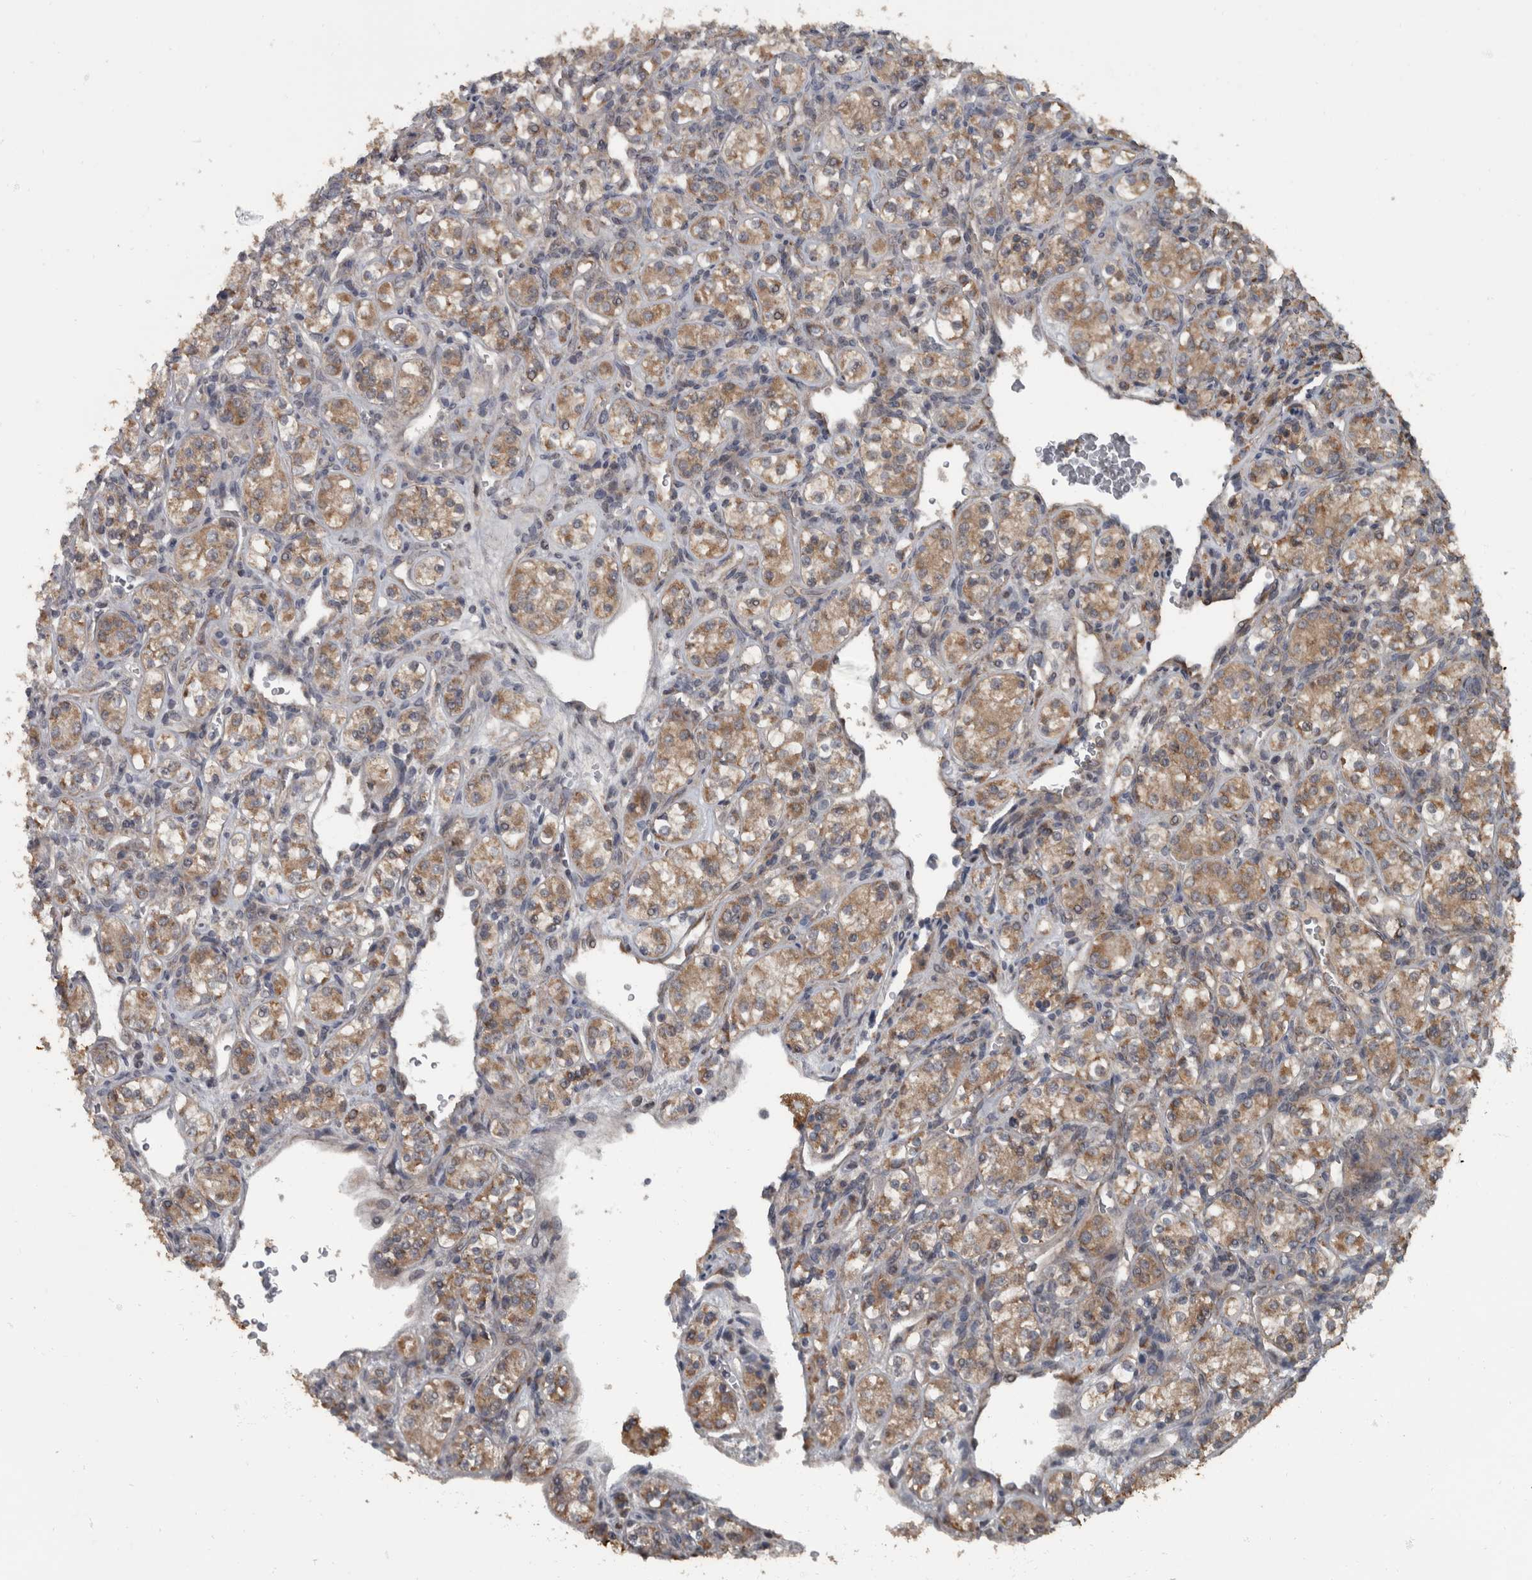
{"staining": {"intensity": "moderate", "quantity": ">75%", "location": "cytoplasmic/membranous"}, "tissue": "renal cancer", "cell_type": "Tumor cells", "image_type": "cancer", "snomed": [{"axis": "morphology", "description": "Adenocarcinoma, NOS"}, {"axis": "topography", "description": "Kidney"}], "caption": "Moderate cytoplasmic/membranous staining for a protein is identified in approximately >75% of tumor cells of renal cancer using IHC.", "gene": "RABGGTB", "patient": {"sex": "male", "age": 77}}